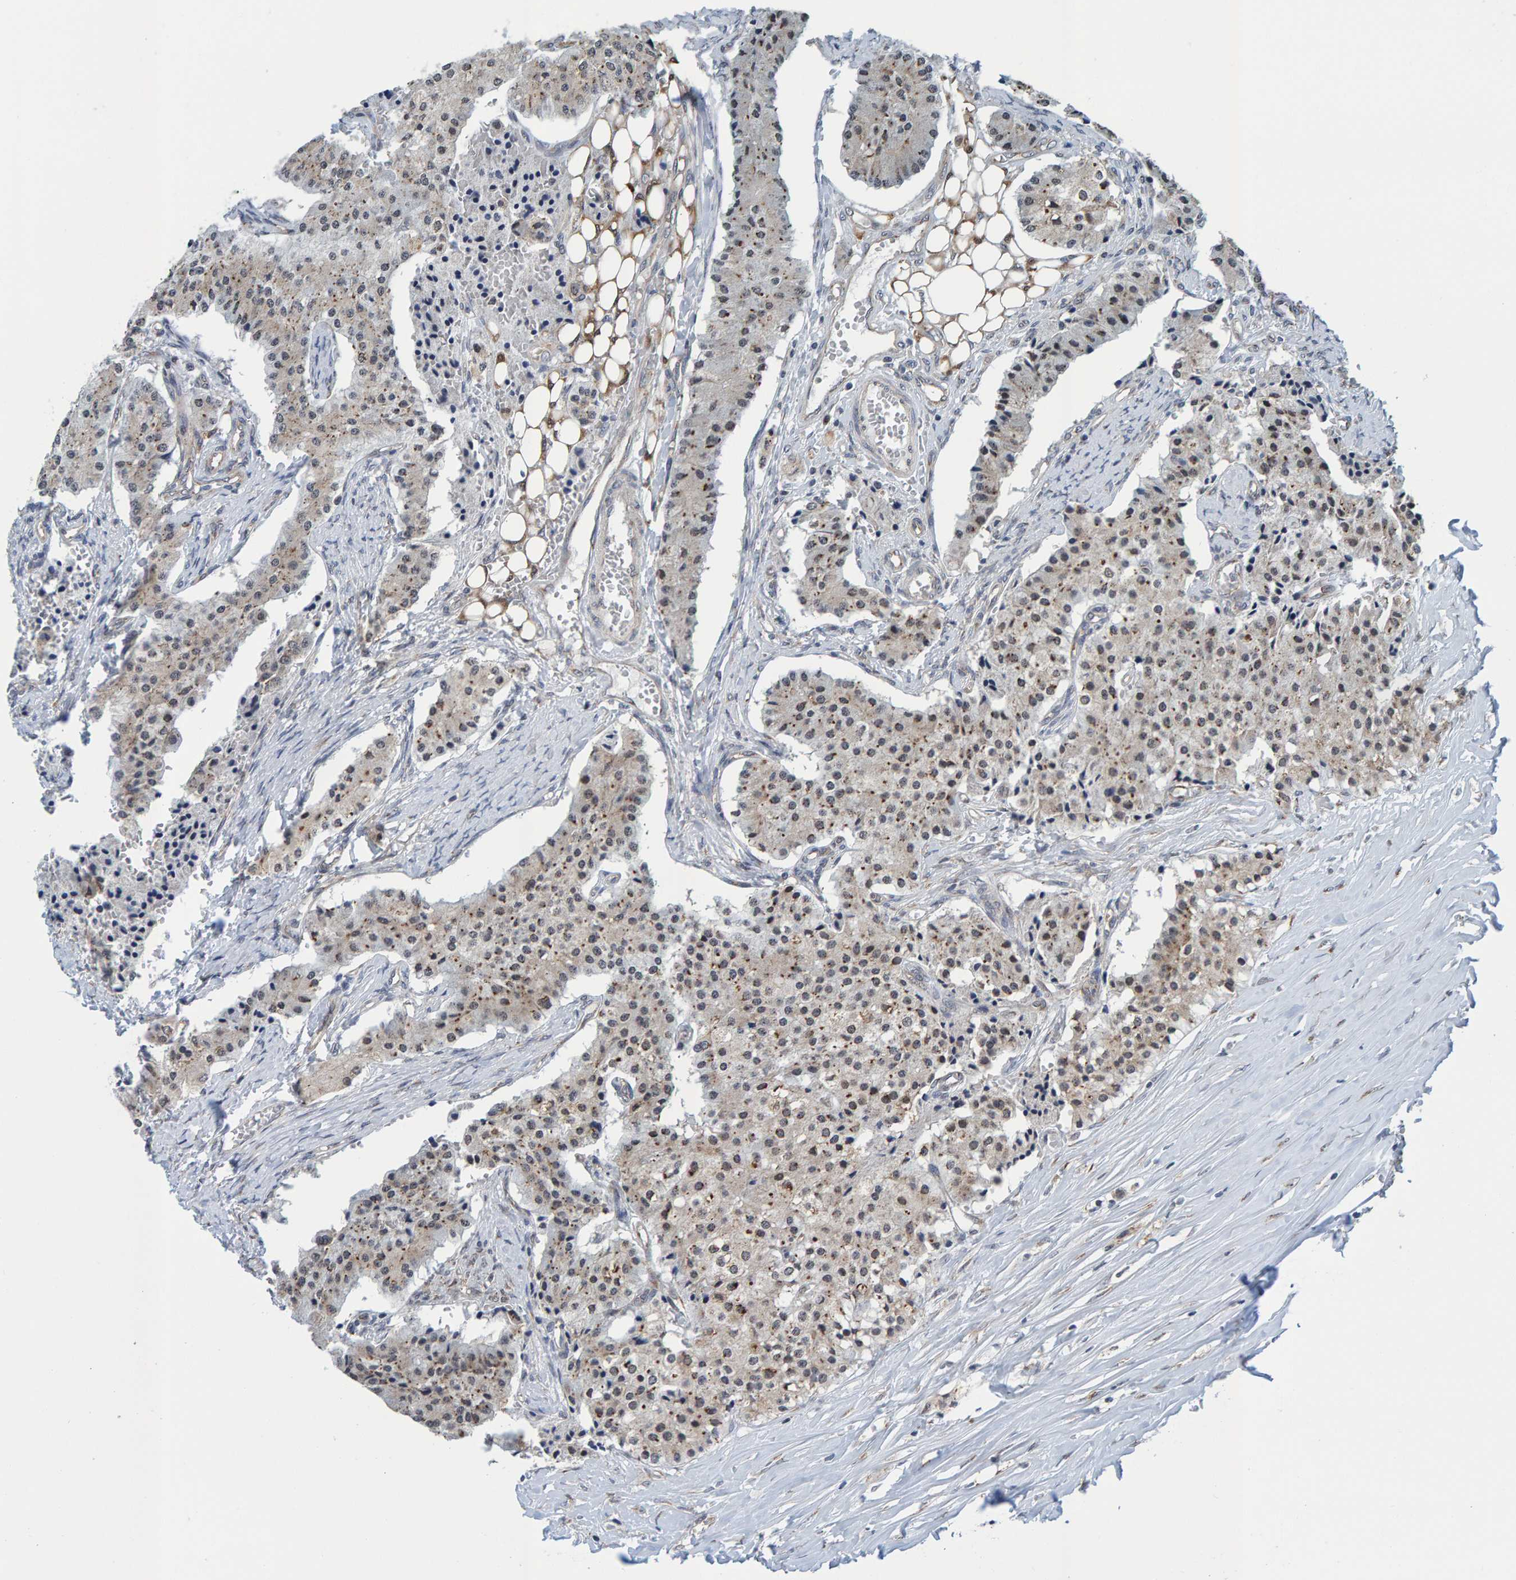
{"staining": {"intensity": "weak", "quantity": ">75%", "location": "cytoplasmic/membranous,nuclear"}, "tissue": "carcinoid", "cell_type": "Tumor cells", "image_type": "cancer", "snomed": [{"axis": "morphology", "description": "Carcinoid, malignant, NOS"}, {"axis": "topography", "description": "Colon"}], "caption": "Carcinoid stained for a protein (brown) shows weak cytoplasmic/membranous and nuclear positive expression in about >75% of tumor cells.", "gene": "SCRN2", "patient": {"sex": "female", "age": 52}}